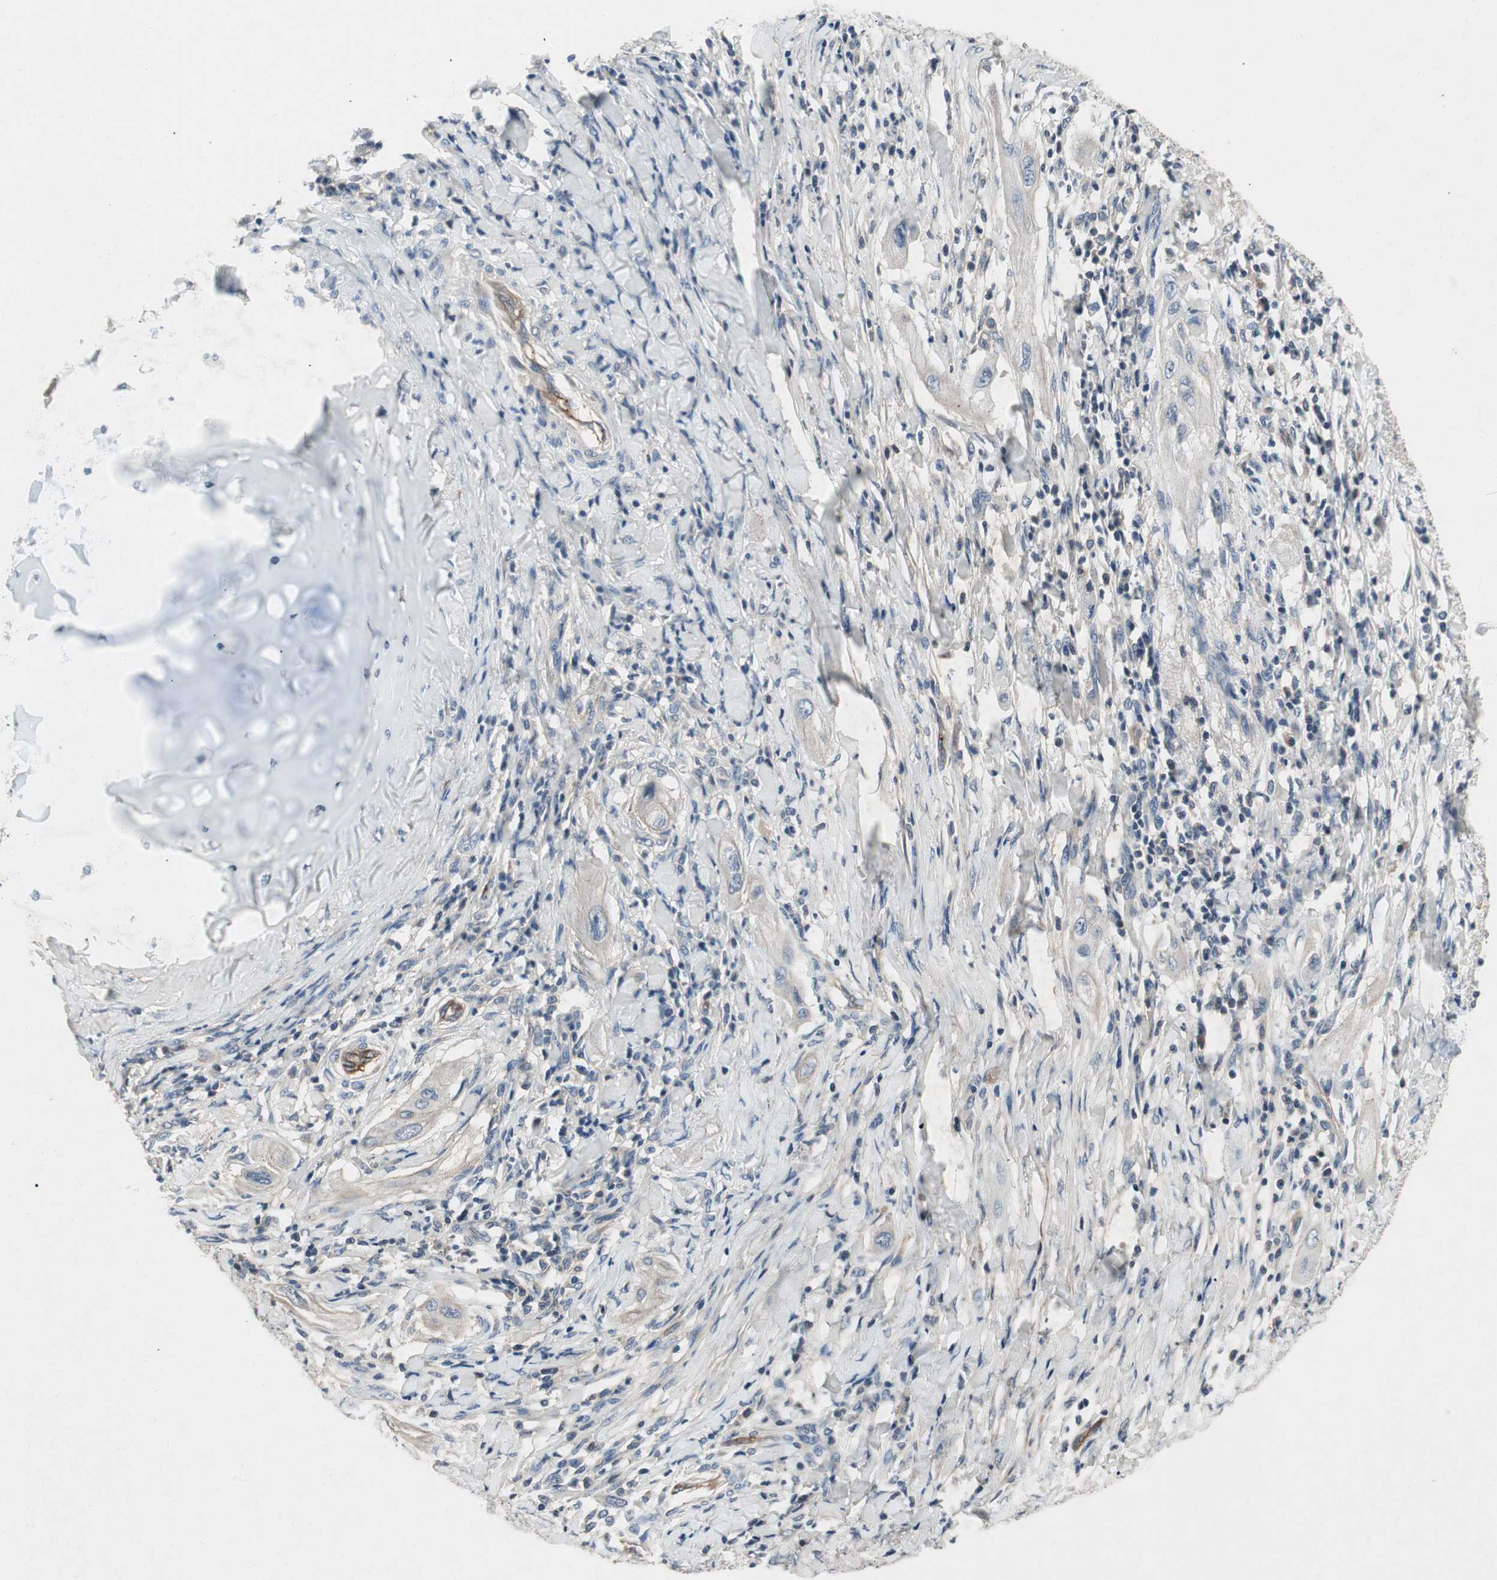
{"staining": {"intensity": "negative", "quantity": "none", "location": "none"}, "tissue": "lung cancer", "cell_type": "Tumor cells", "image_type": "cancer", "snomed": [{"axis": "morphology", "description": "Squamous cell carcinoma, NOS"}, {"axis": "topography", "description": "Lung"}], "caption": "The photomicrograph displays no significant expression in tumor cells of lung cancer. (Immunohistochemistry (ihc), brightfield microscopy, high magnification).", "gene": "ALPL", "patient": {"sex": "female", "age": 47}}